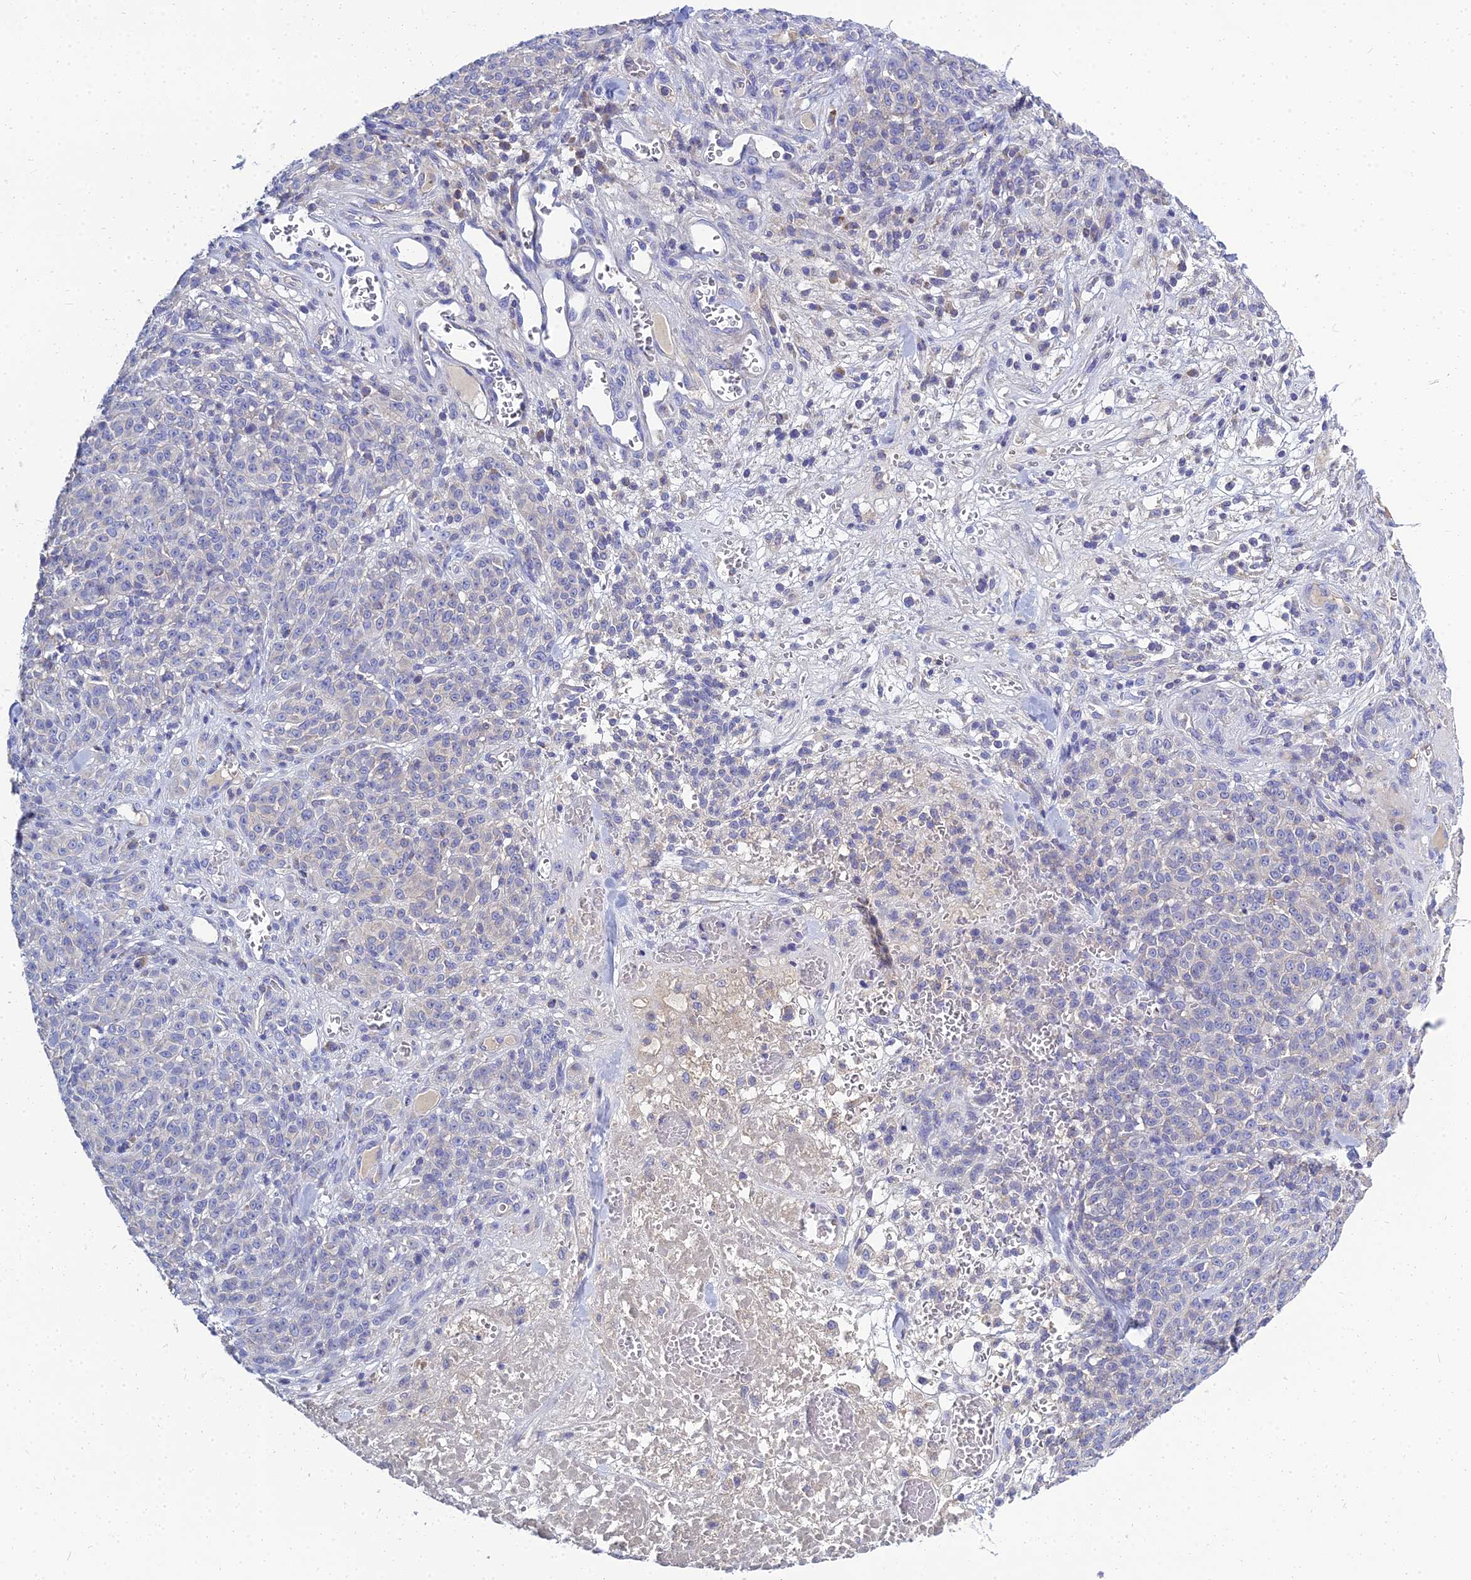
{"staining": {"intensity": "negative", "quantity": "none", "location": "none"}, "tissue": "melanoma", "cell_type": "Tumor cells", "image_type": "cancer", "snomed": [{"axis": "morphology", "description": "Normal tissue, NOS"}, {"axis": "morphology", "description": "Malignant melanoma, NOS"}, {"axis": "topography", "description": "Skin"}], "caption": "Malignant melanoma stained for a protein using IHC shows no expression tumor cells.", "gene": "NPY", "patient": {"sex": "female", "age": 34}}